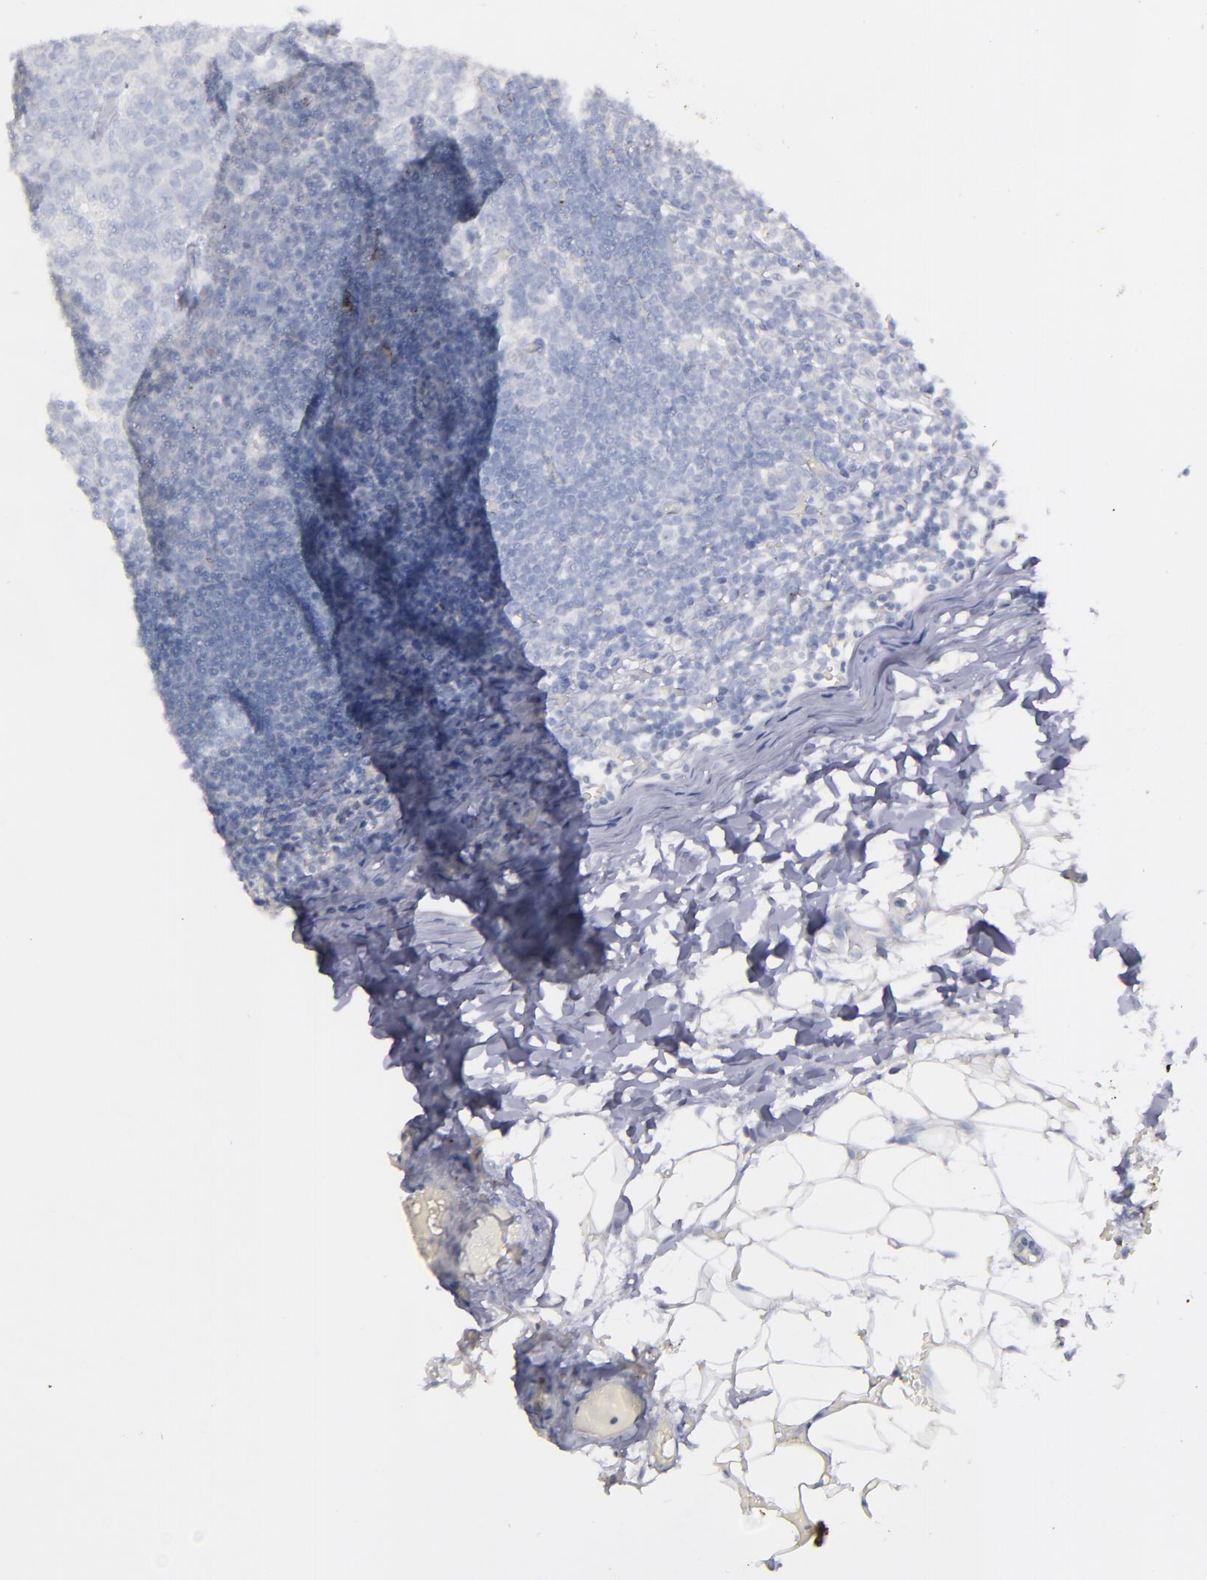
{"staining": {"intensity": "negative", "quantity": "none", "location": "none"}, "tissue": "lymph node", "cell_type": "Germinal center cells", "image_type": "normal", "snomed": [{"axis": "morphology", "description": "Normal tissue, NOS"}, {"axis": "morphology", "description": "Inflammation, NOS"}, {"axis": "topography", "description": "Lymph node"}, {"axis": "topography", "description": "Salivary gland"}], "caption": "Germinal center cells are negative for protein expression in benign human lymph node. Brightfield microscopy of immunohistochemistry stained with DAB (3,3'-diaminobenzidine) (brown) and hematoxylin (blue), captured at high magnification.", "gene": "SNAP25", "patient": {"sex": "male", "age": 3}}